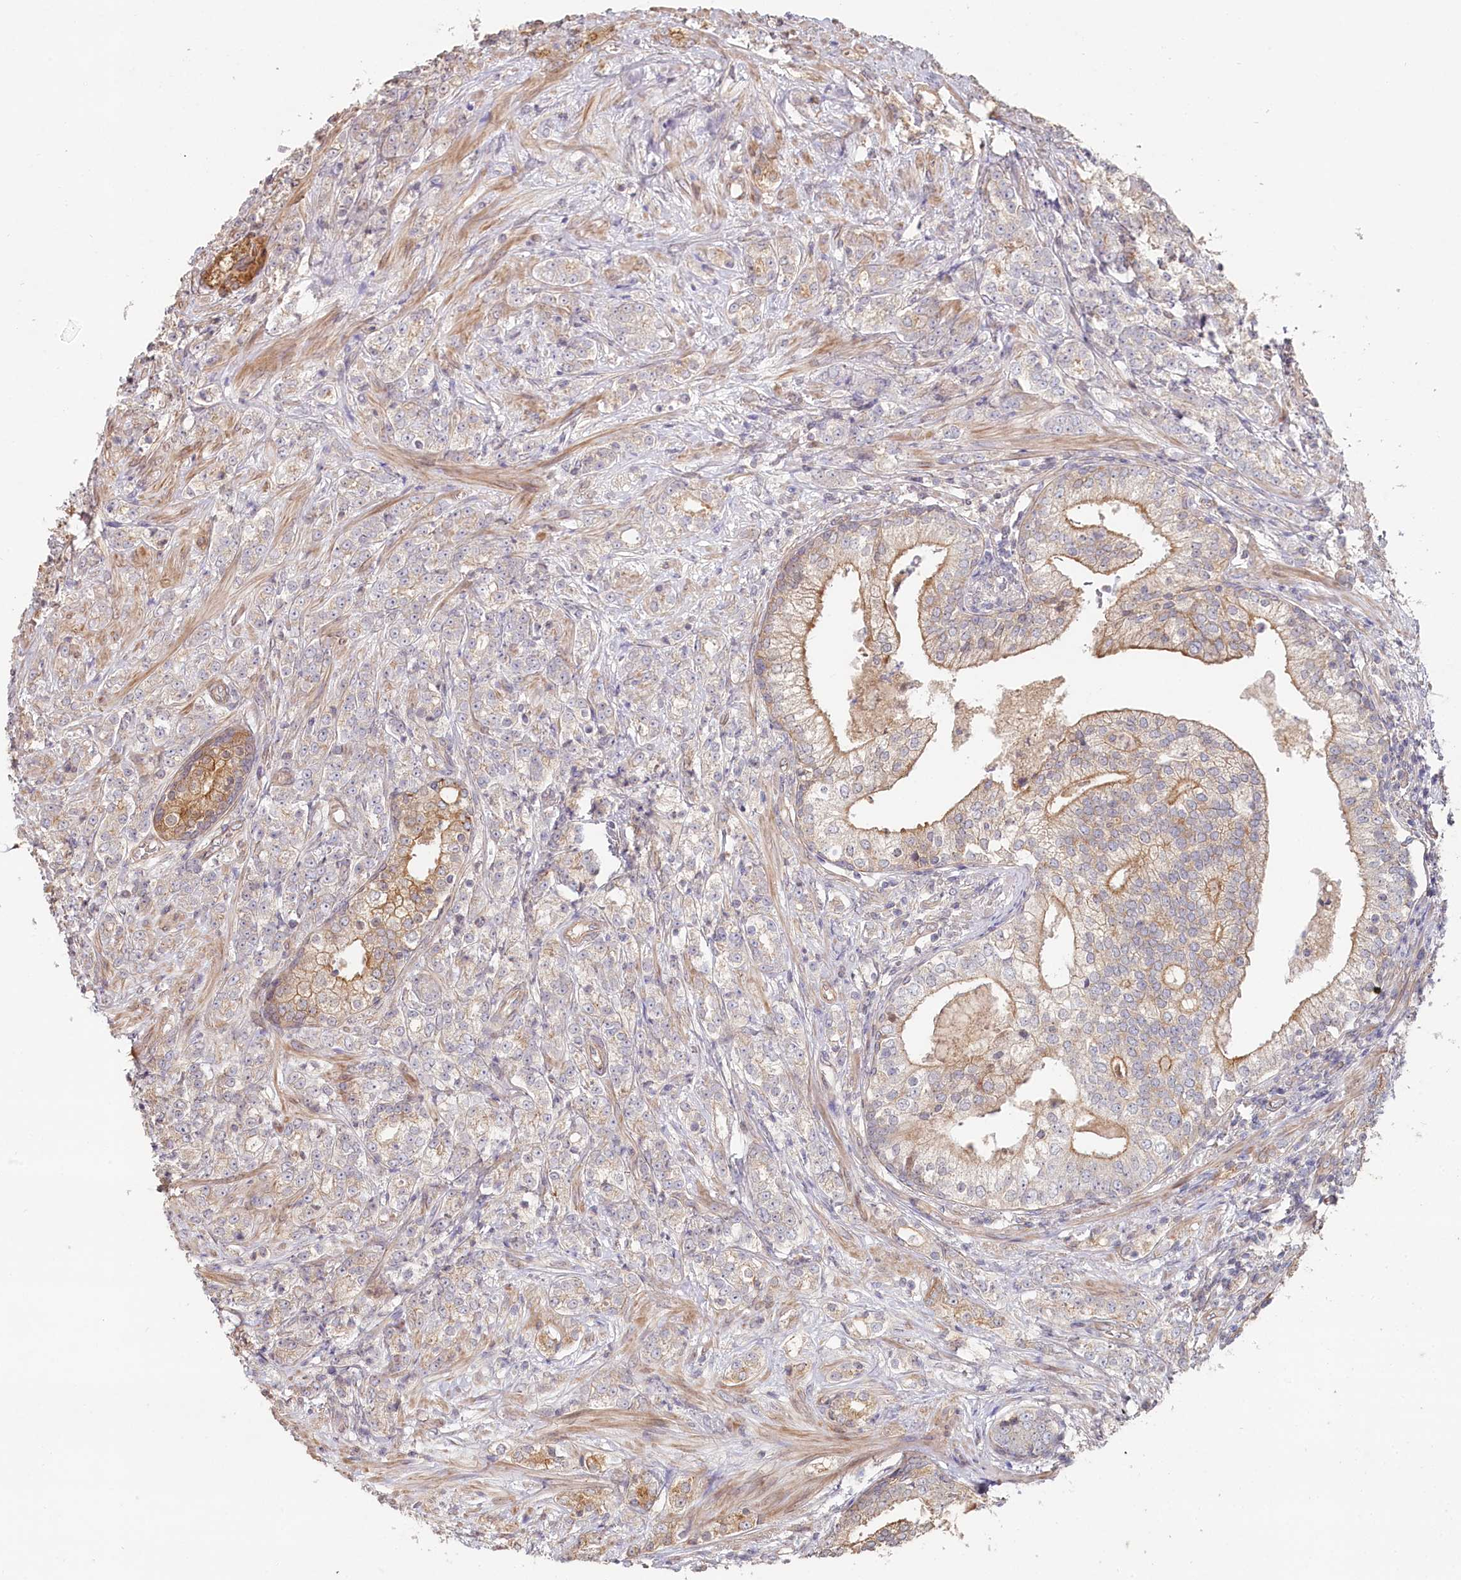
{"staining": {"intensity": "weak", "quantity": "<25%", "location": "cytoplasmic/membranous"}, "tissue": "prostate cancer", "cell_type": "Tumor cells", "image_type": "cancer", "snomed": [{"axis": "morphology", "description": "Adenocarcinoma, High grade"}, {"axis": "topography", "description": "Prostate"}], "caption": "Tumor cells are negative for brown protein staining in prostate cancer. (DAB (3,3'-diaminobenzidine) immunohistochemistry, high magnification).", "gene": "TCHP", "patient": {"sex": "male", "age": 69}}